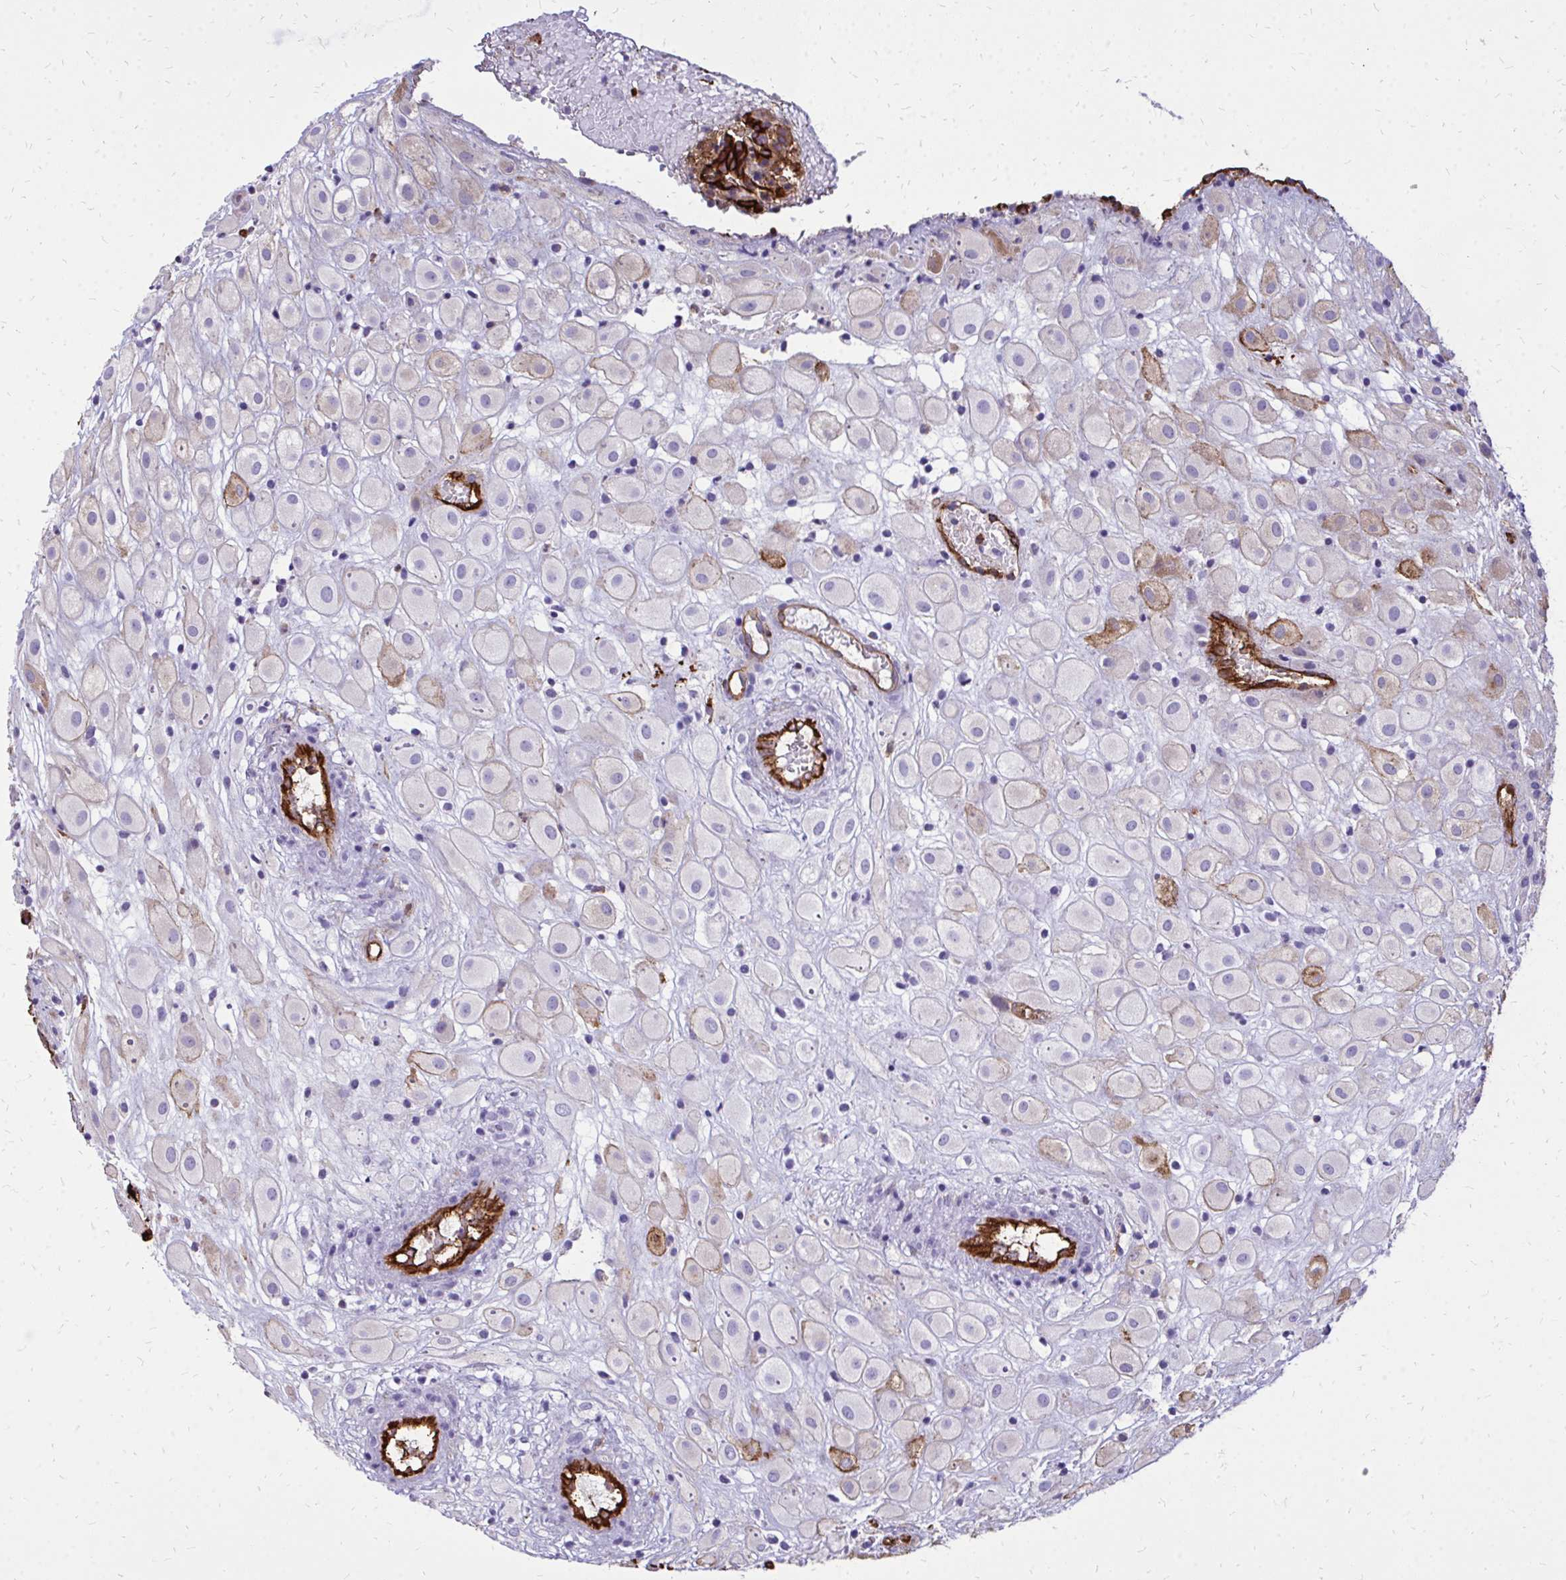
{"staining": {"intensity": "moderate", "quantity": "<25%", "location": "cytoplasmic/membranous"}, "tissue": "placenta", "cell_type": "Decidual cells", "image_type": "normal", "snomed": [{"axis": "morphology", "description": "Normal tissue, NOS"}, {"axis": "topography", "description": "Placenta"}], "caption": "The image exhibits immunohistochemical staining of unremarkable placenta. There is moderate cytoplasmic/membranous positivity is seen in about <25% of decidual cells.", "gene": "MARCKSL1", "patient": {"sex": "female", "age": 24}}